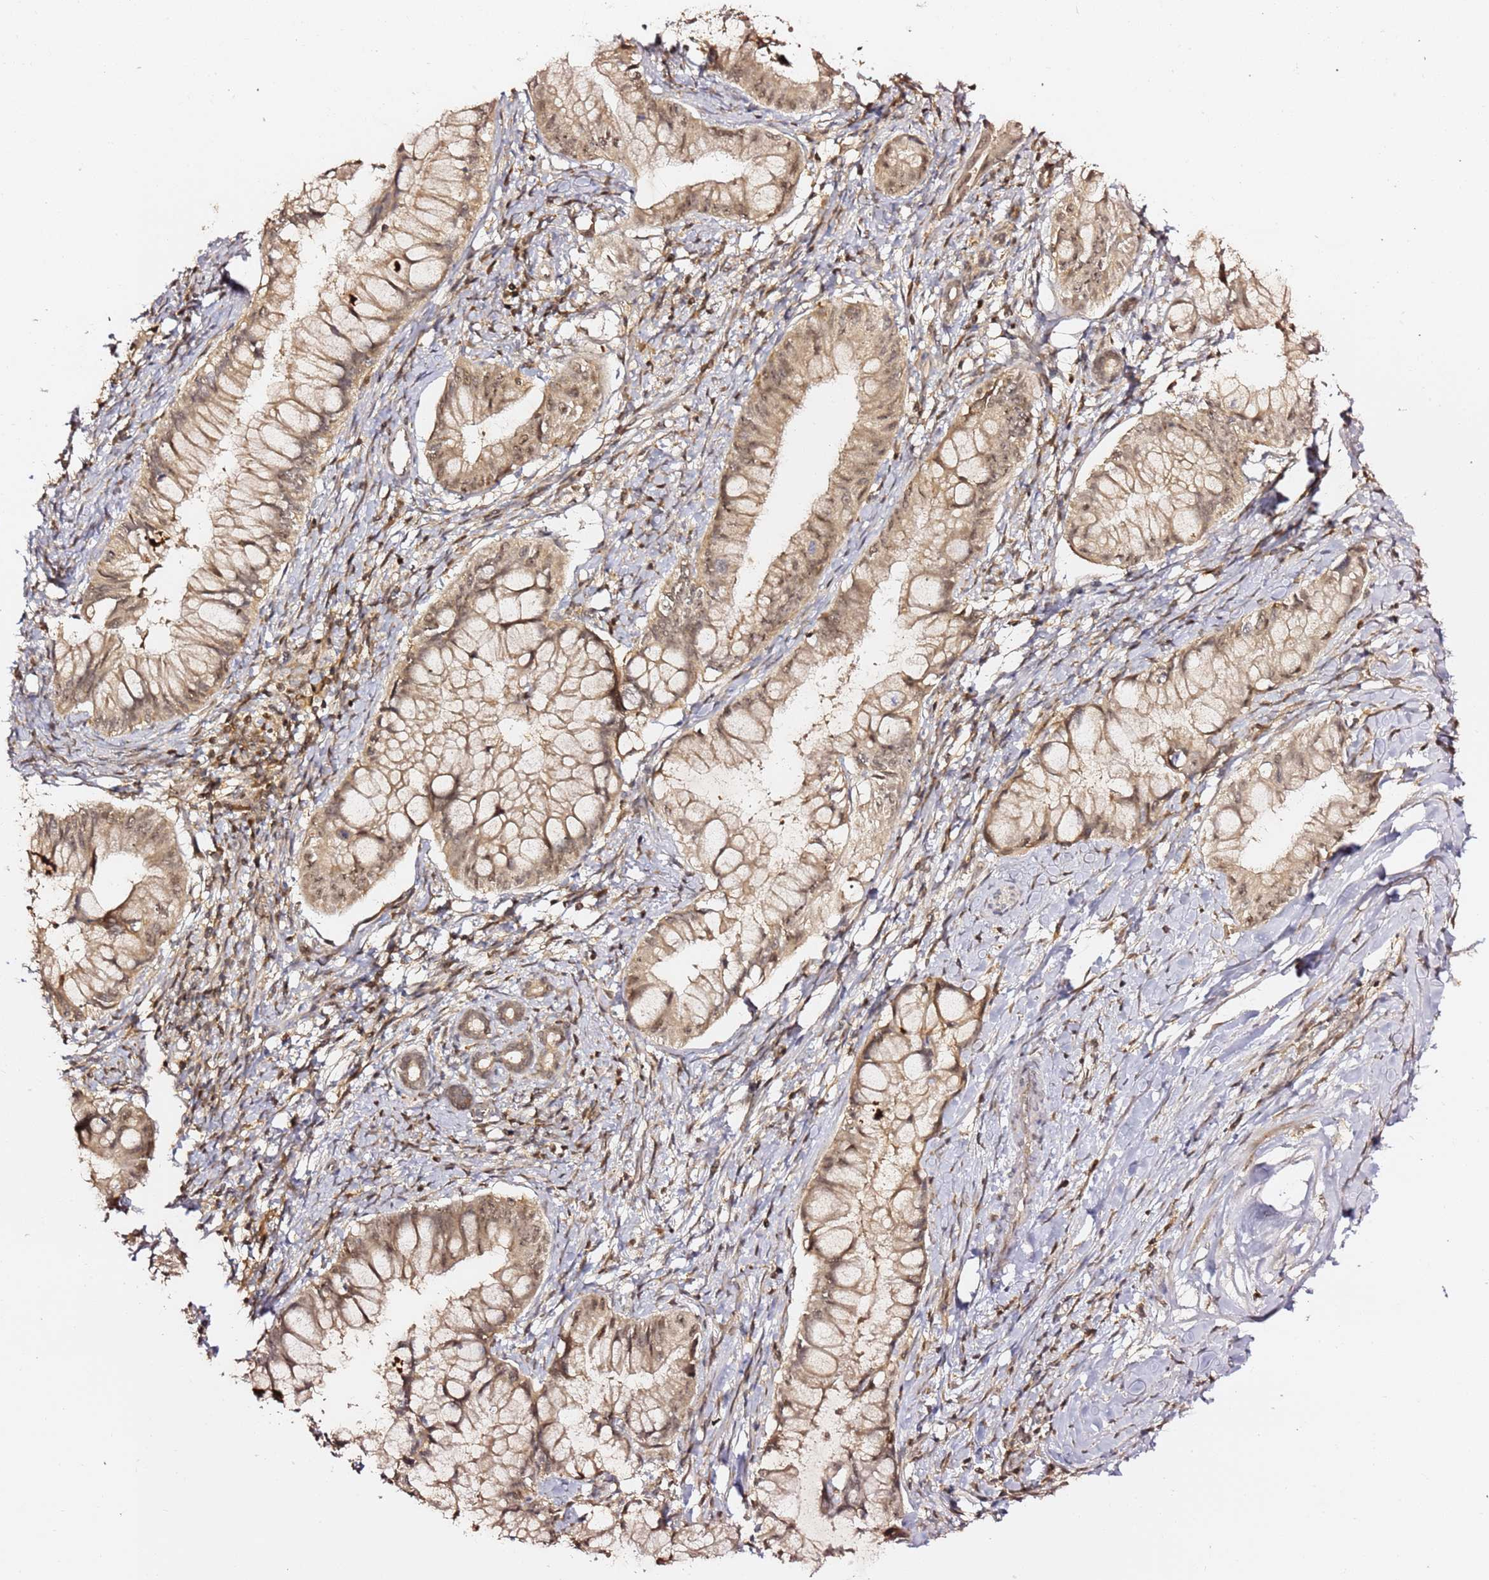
{"staining": {"intensity": "moderate", "quantity": ">75%", "location": "cytoplasmic/membranous,nuclear"}, "tissue": "pancreatic cancer", "cell_type": "Tumor cells", "image_type": "cancer", "snomed": [{"axis": "morphology", "description": "Adenocarcinoma, NOS"}, {"axis": "topography", "description": "Pancreas"}], "caption": "DAB immunohistochemical staining of adenocarcinoma (pancreatic) displays moderate cytoplasmic/membranous and nuclear protein expression in about >75% of tumor cells. The staining was performed using DAB to visualize the protein expression in brown, while the nuclei were stained in blue with hematoxylin (Magnification: 20x).", "gene": "OR5V1", "patient": {"sex": "male", "age": 48}}